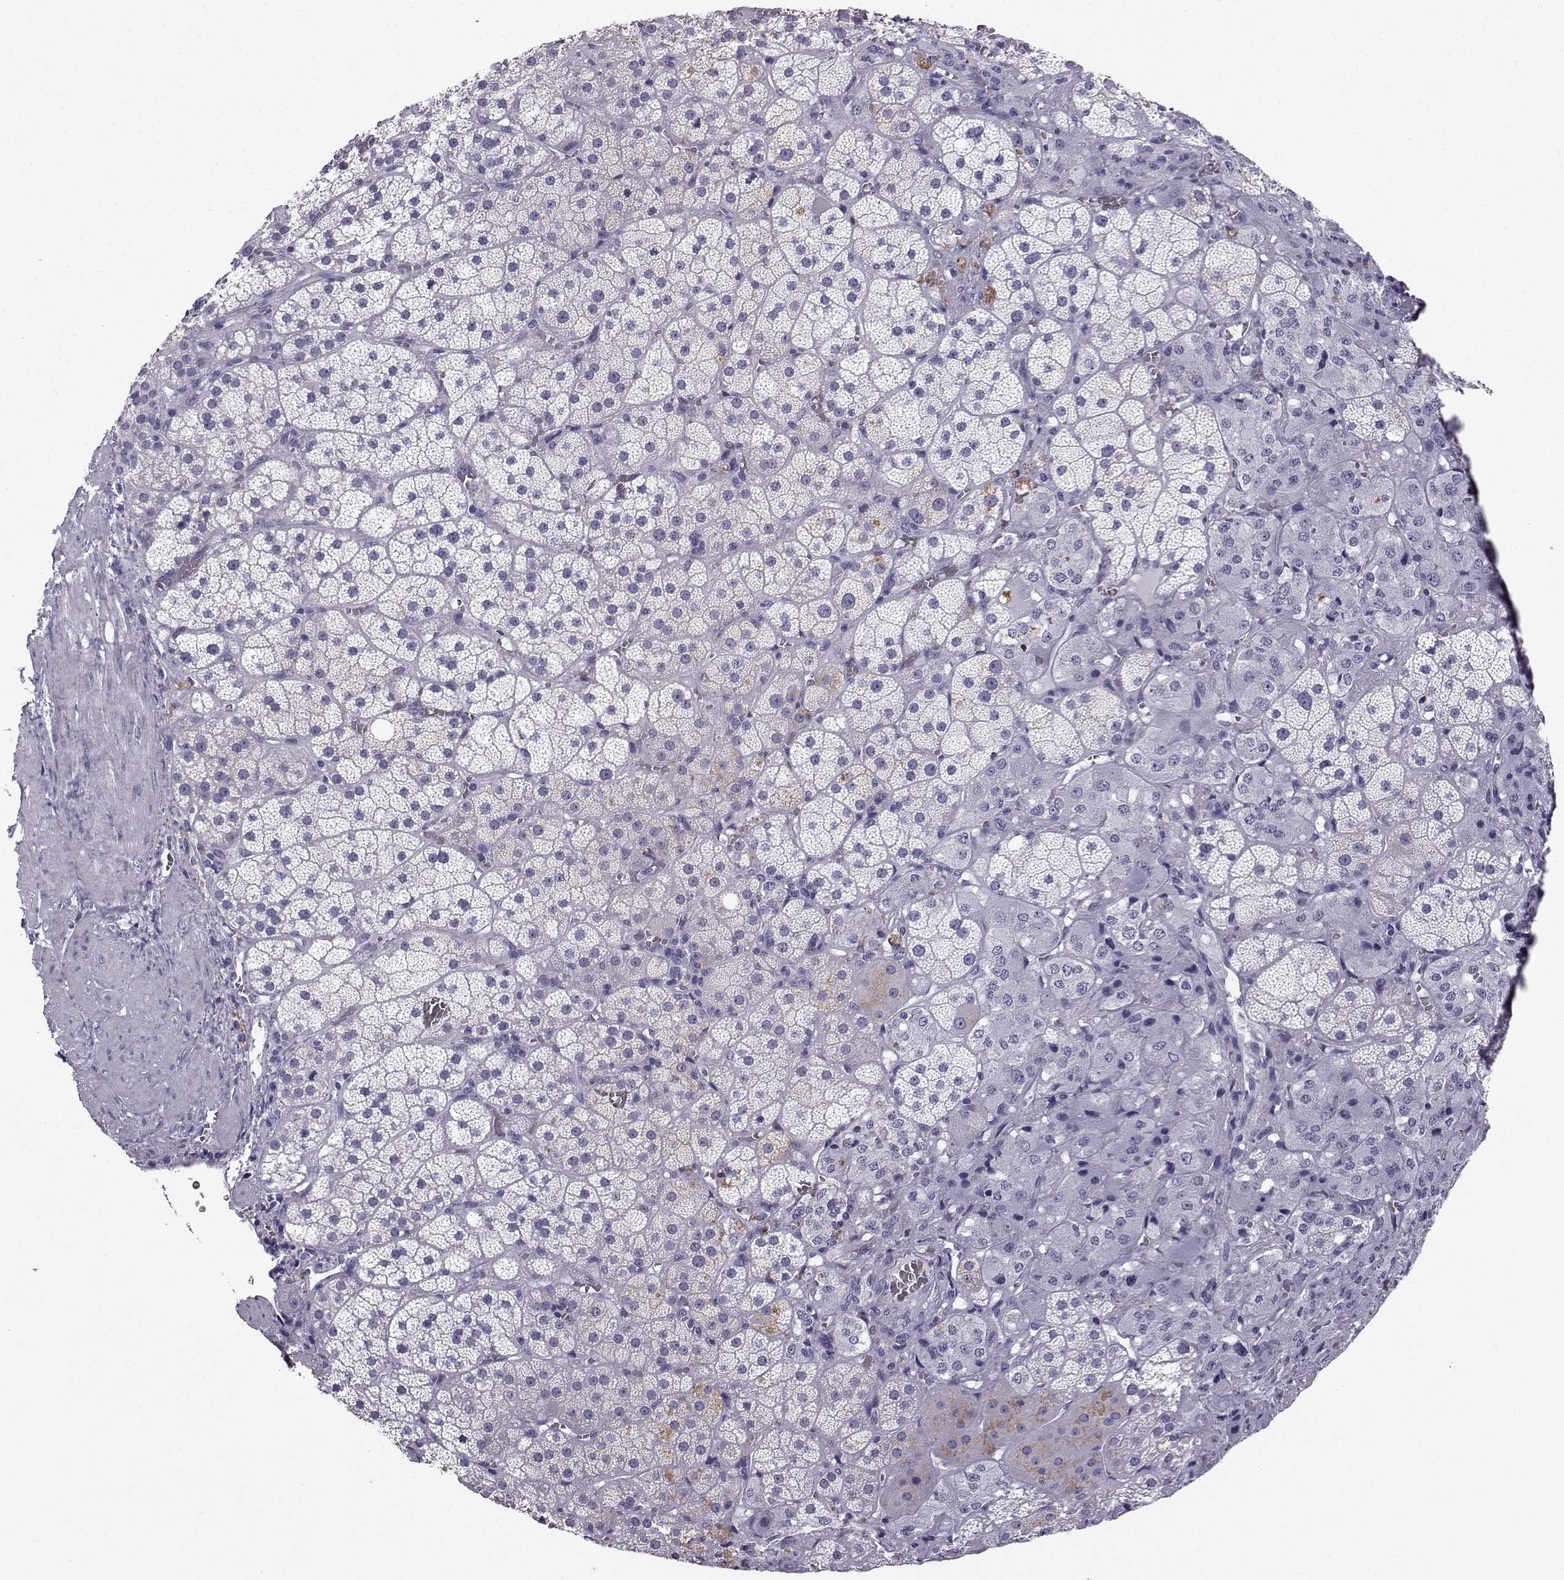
{"staining": {"intensity": "weak", "quantity": "<25%", "location": "cytoplasmic/membranous"}, "tissue": "adrenal gland", "cell_type": "Glandular cells", "image_type": "normal", "snomed": [{"axis": "morphology", "description": "Normal tissue, NOS"}, {"axis": "topography", "description": "Adrenal gland"}], "caption": "Immunohistochemical staining of benign human adrenal gland exhibits no significant expression in glandular cells.", "gene": "TBR1", "patient": {"sex": "male", "age": 57}}